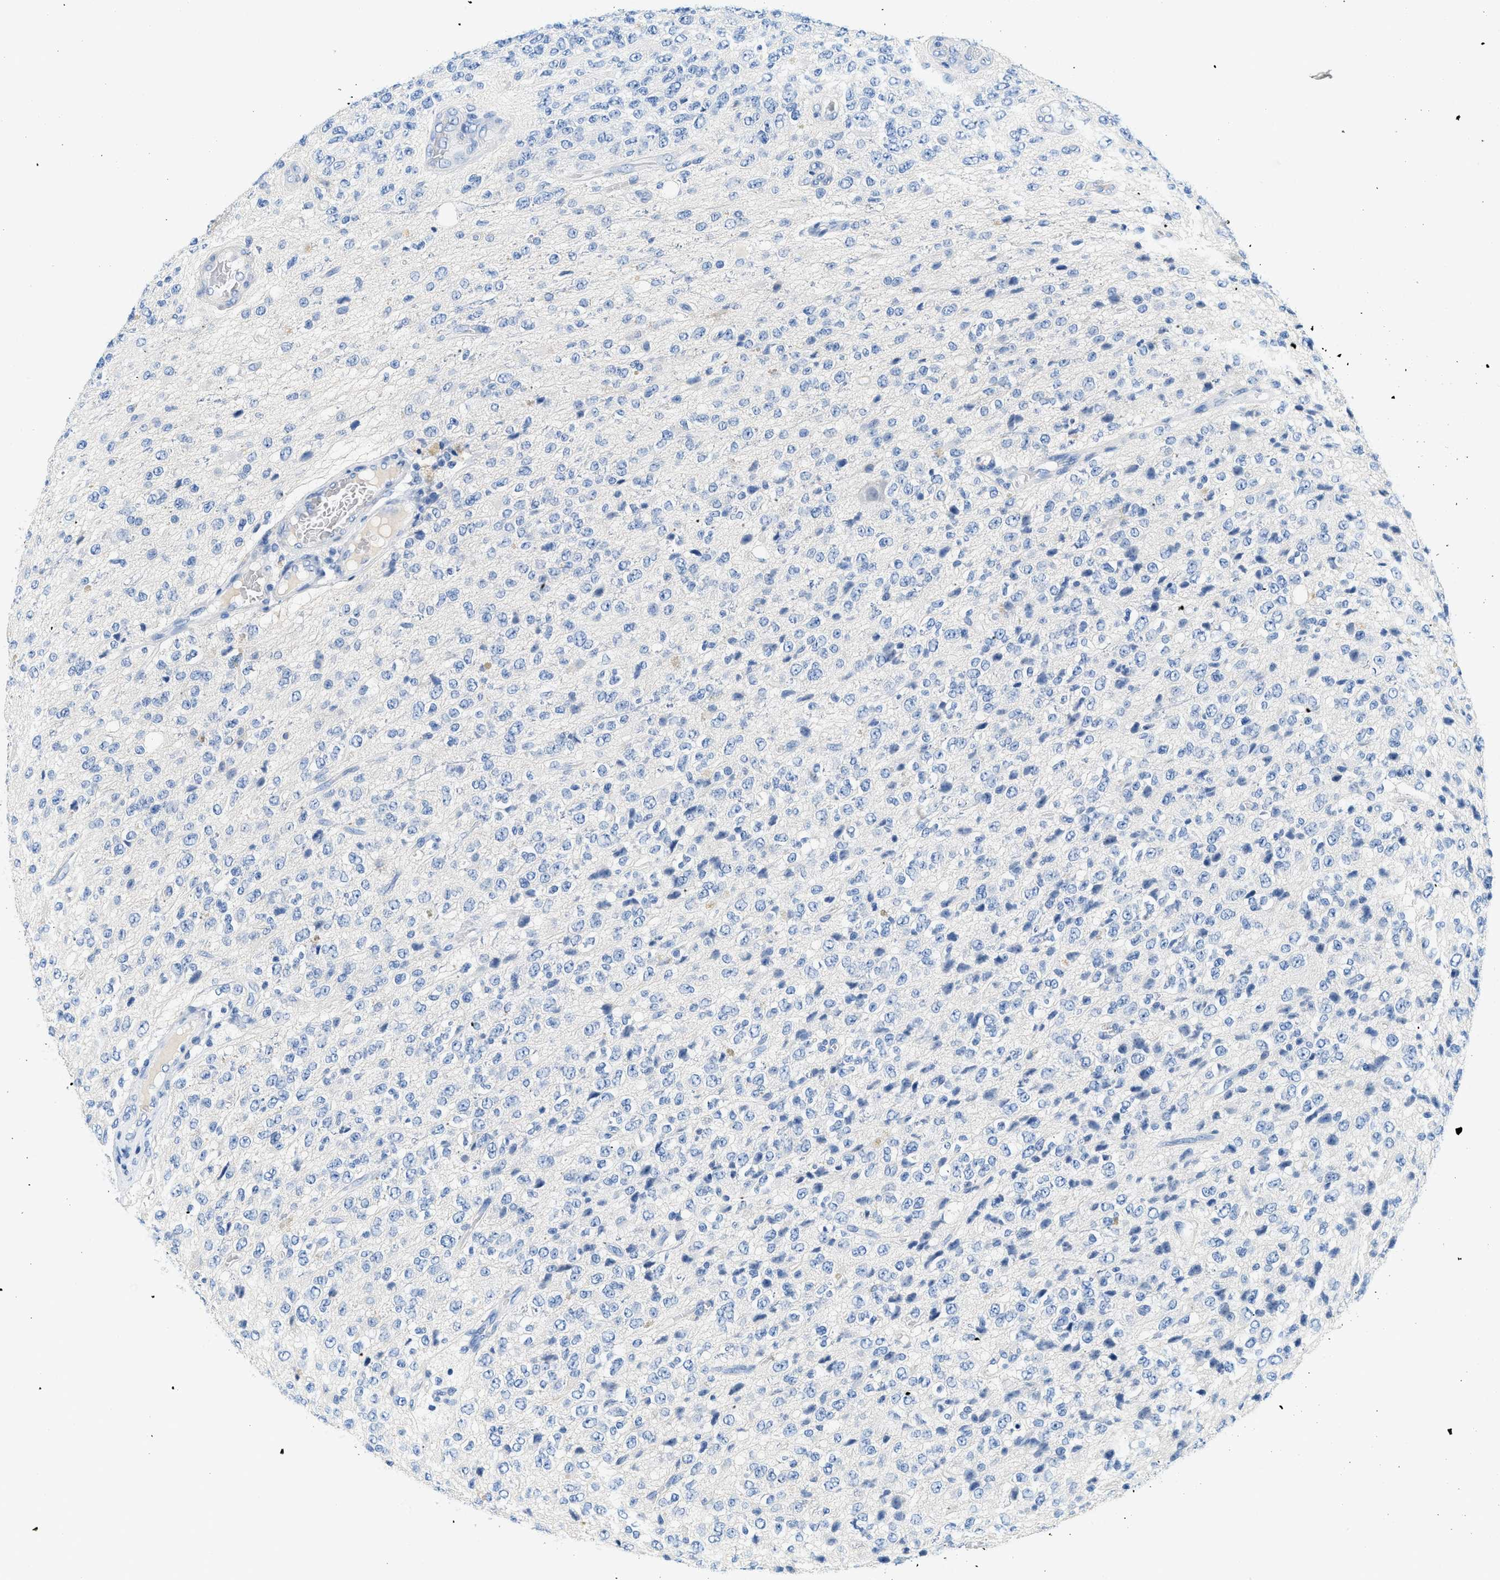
{"staining": {"intensity": "negative", "quantity": "none", "location": "none"}, "tissue": "glioma", "cell_type": "Tumor cells", "image_type": "cancer", "snomed": [{"axis": "morphology", "description": "Glioma, malignant, High grade"}, {"axis": "topography", "description": "pancreas cauda"}], "caption": "The immunohistochemistry micrograph has no significant staining in tumor cells of malignant high-grade glioma tissue. Nuclei are stained in blue.", "gene": "BPGM", "patient": {"sex": "male", "age": 60}}